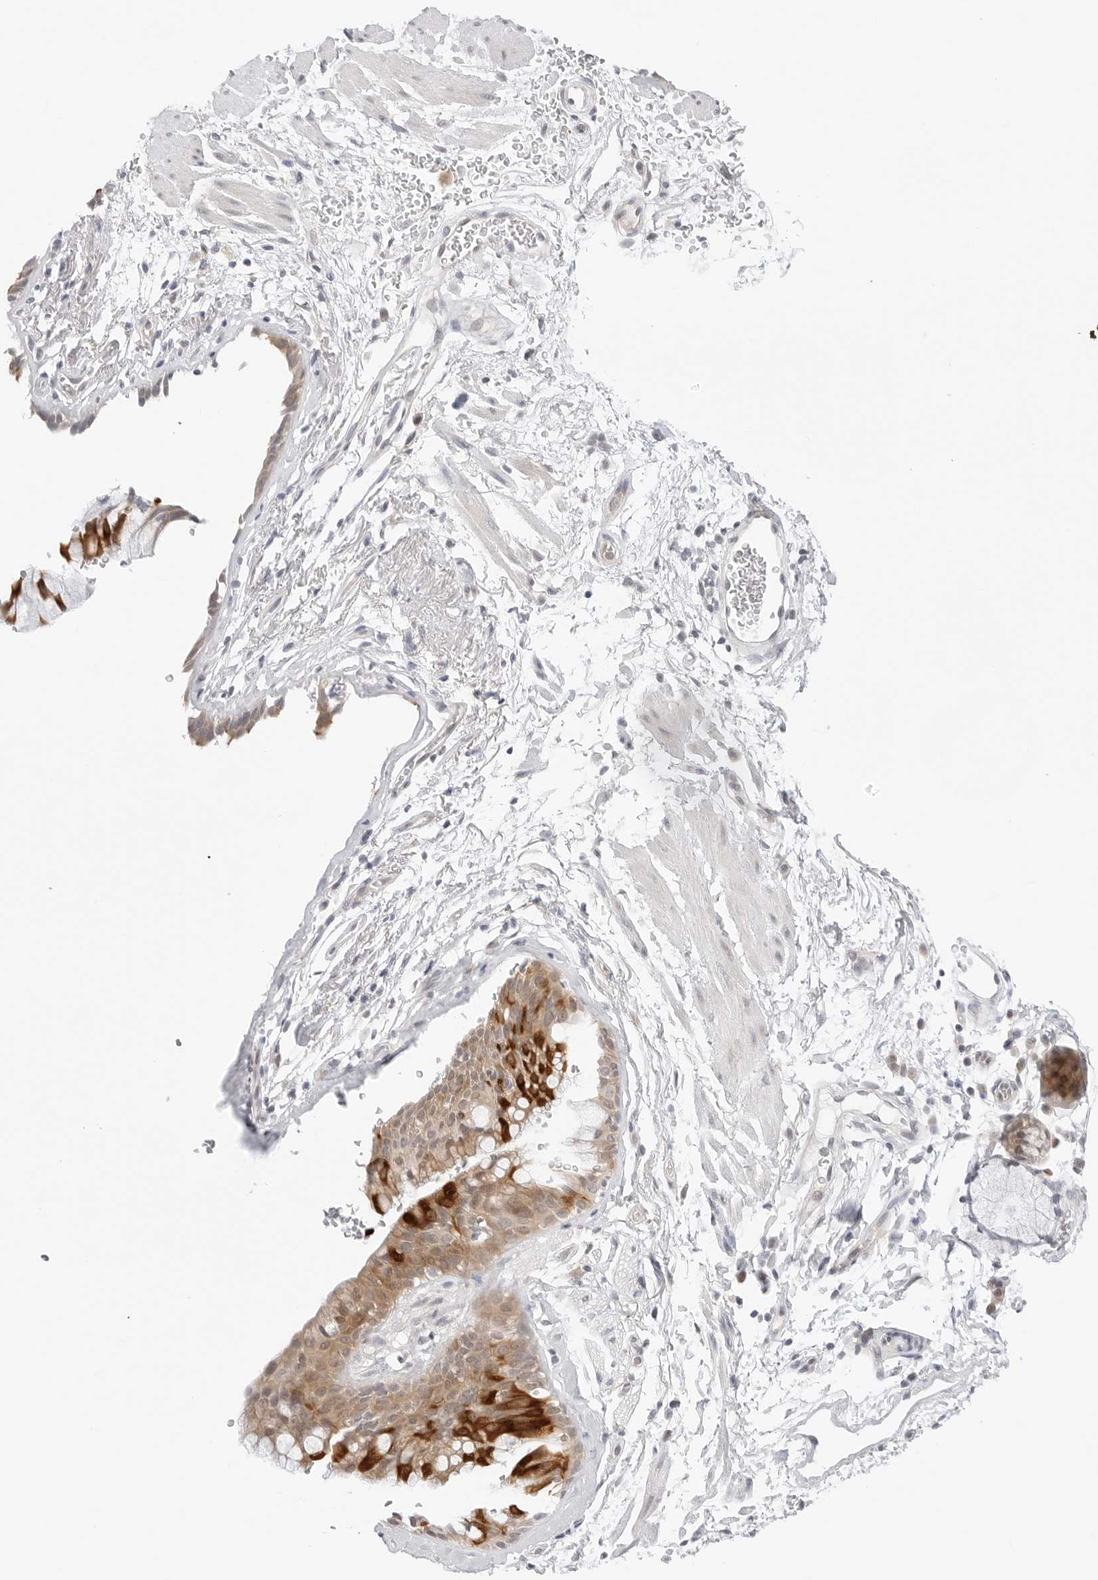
{"staining": {"intensity": "strong", "quantity": "25%-75%", "location": "cytoplasmic/membranous"}, "tissue": "bronchus", "cell_type": "Respiratory epithelial cells", "image_type": "normal", "snomed": [{"axis": "morphology", "description": "Normal tissue, NOS"}, {"axis": "topography", "description": "Cartilage tissue"}, {"axis": "topography", "description": "Bronchus"}], "caption": "Strong cytoplasmic/membranous protein positivity is appreciated in about 25%-75% of respiratory epithelial cells in bronchus.", "gene": "NUDC", "patient": {"sex": "female", "age": 53}}